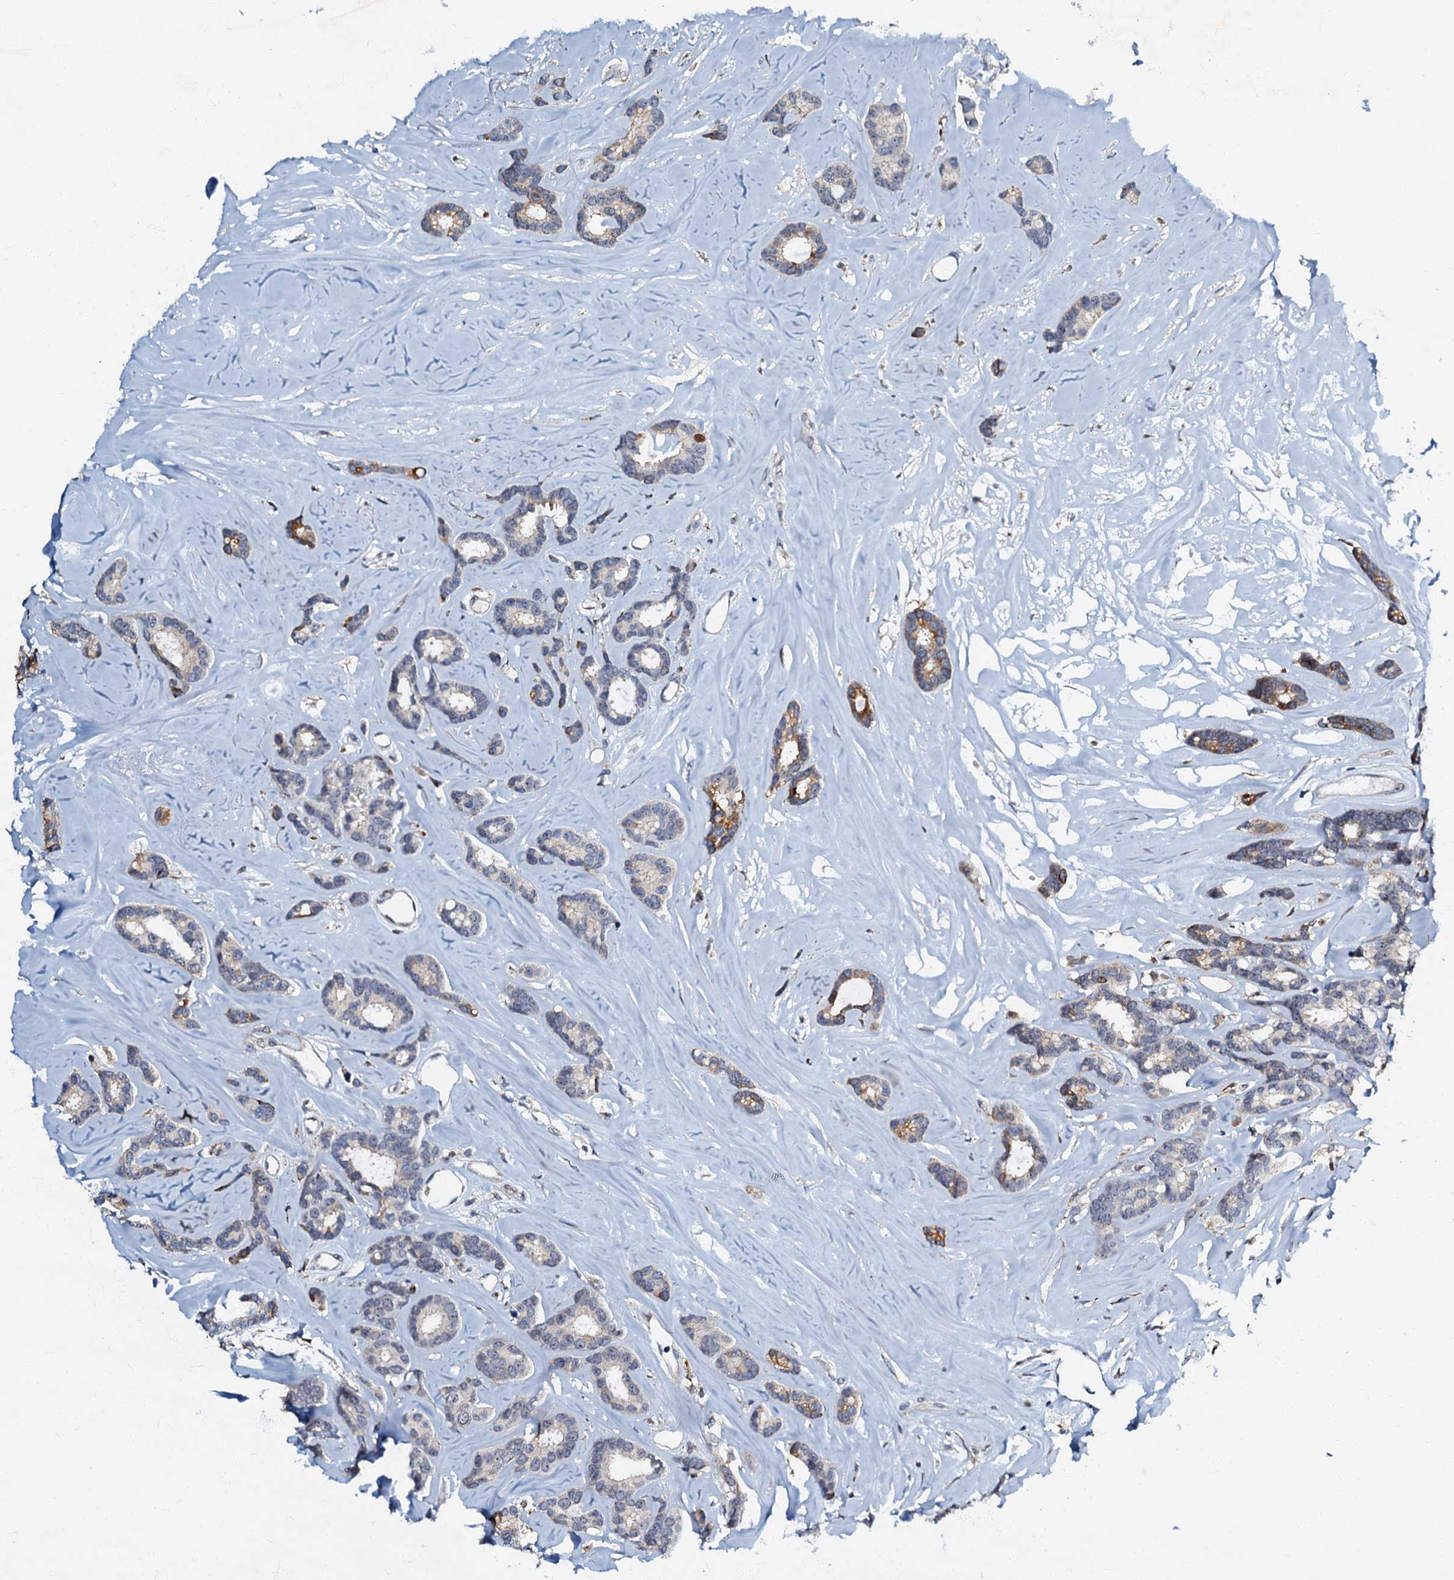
{"staining": {"intensity": "moderate", "quantity": "<25%", "location": "cytoplasmic/membranous"}, "tissue": "breast cancer", "cell_type": "Tumor cells", "image_type": "cancer", "snomed": [{"axis": "morphology", "description": "Duct carcinoma"}, {"axis": "topography", "description": "Breast"}], "caption": "Immunohistochemistry (IHC) of breast cancer (intraductal carcinoma) shows low levels of moderate cytoplasmic/membranous positivity in approximately <25% of tumor cells.", "gene": "OLAH", "patient": {"sex": "female", "age": 87}}